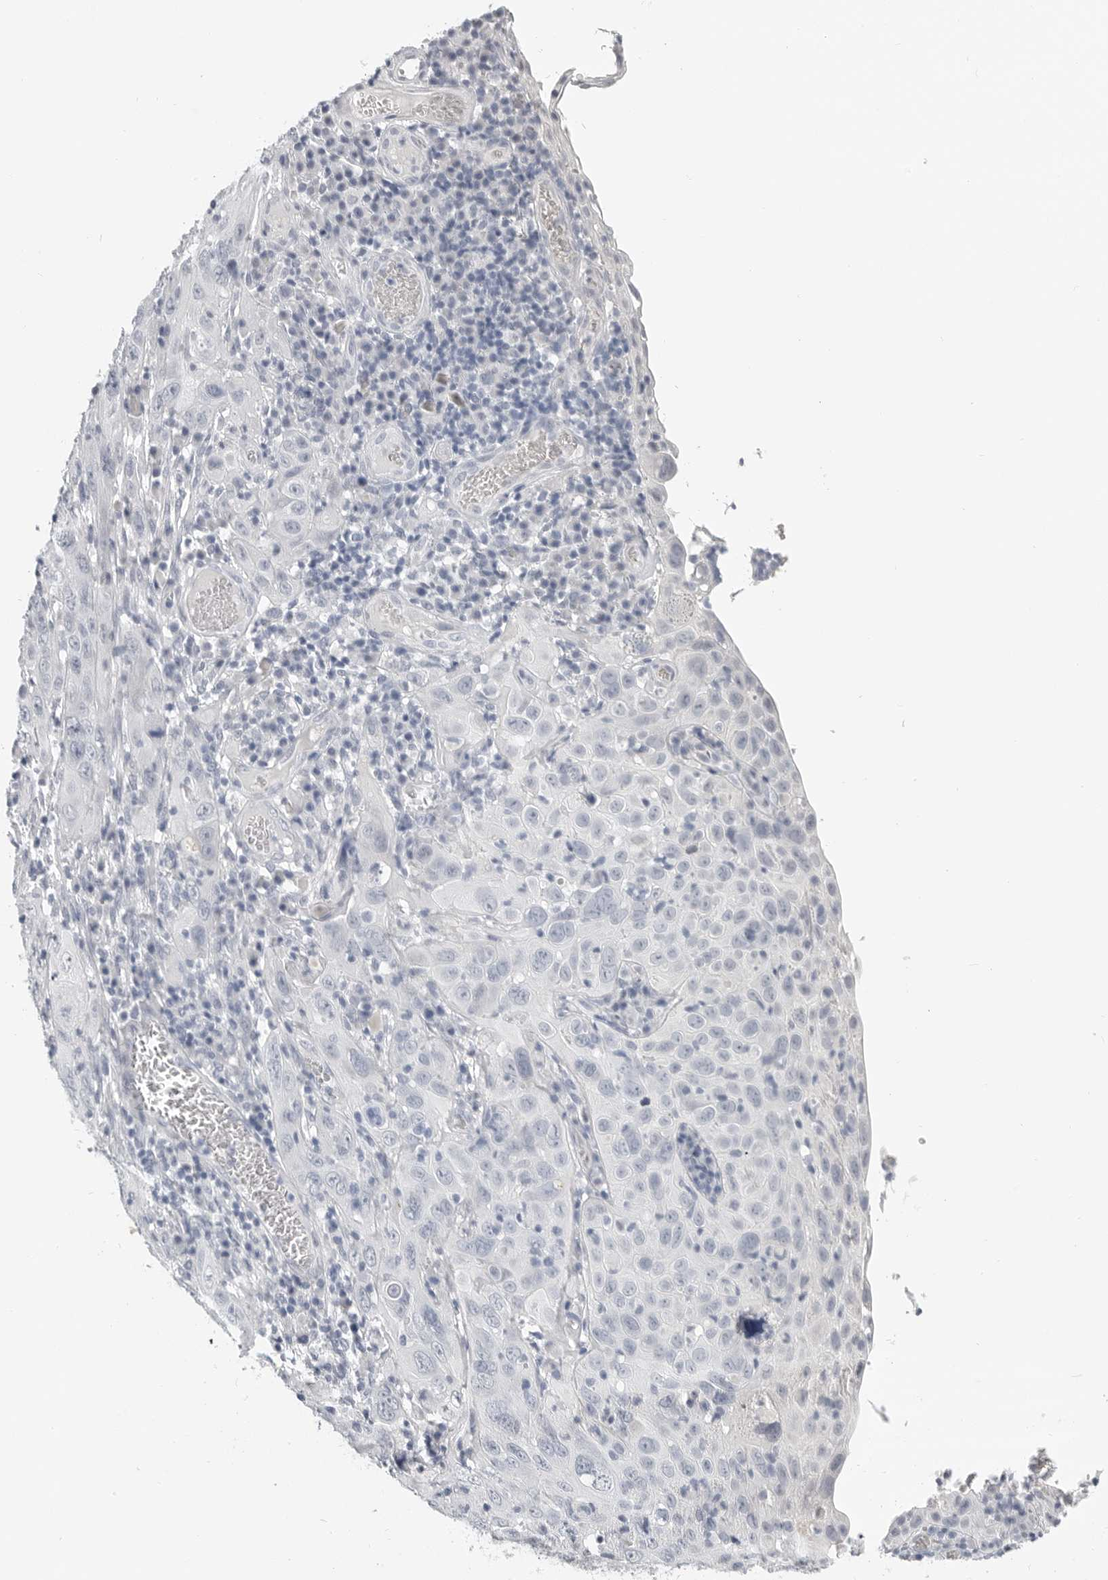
{"staining": {"intensity": "negative", "quantity": "none", "location": "none"}, "tissue": "cervical cancer", "cell_type": "Tumor cells", "image_type": "cancer", "snomed": [{"axis": "morphology", "description": "Squamous cell carcinoma, NOS"}, {"axis": "topography", "description": "Cervix"}], "caption": "Photomicrograph shows no protein staining in tumor cells of cervical squamous cell carcinoma tissue.", "gene": "PLN", "patient": {"sex": "female", "age": 46}}